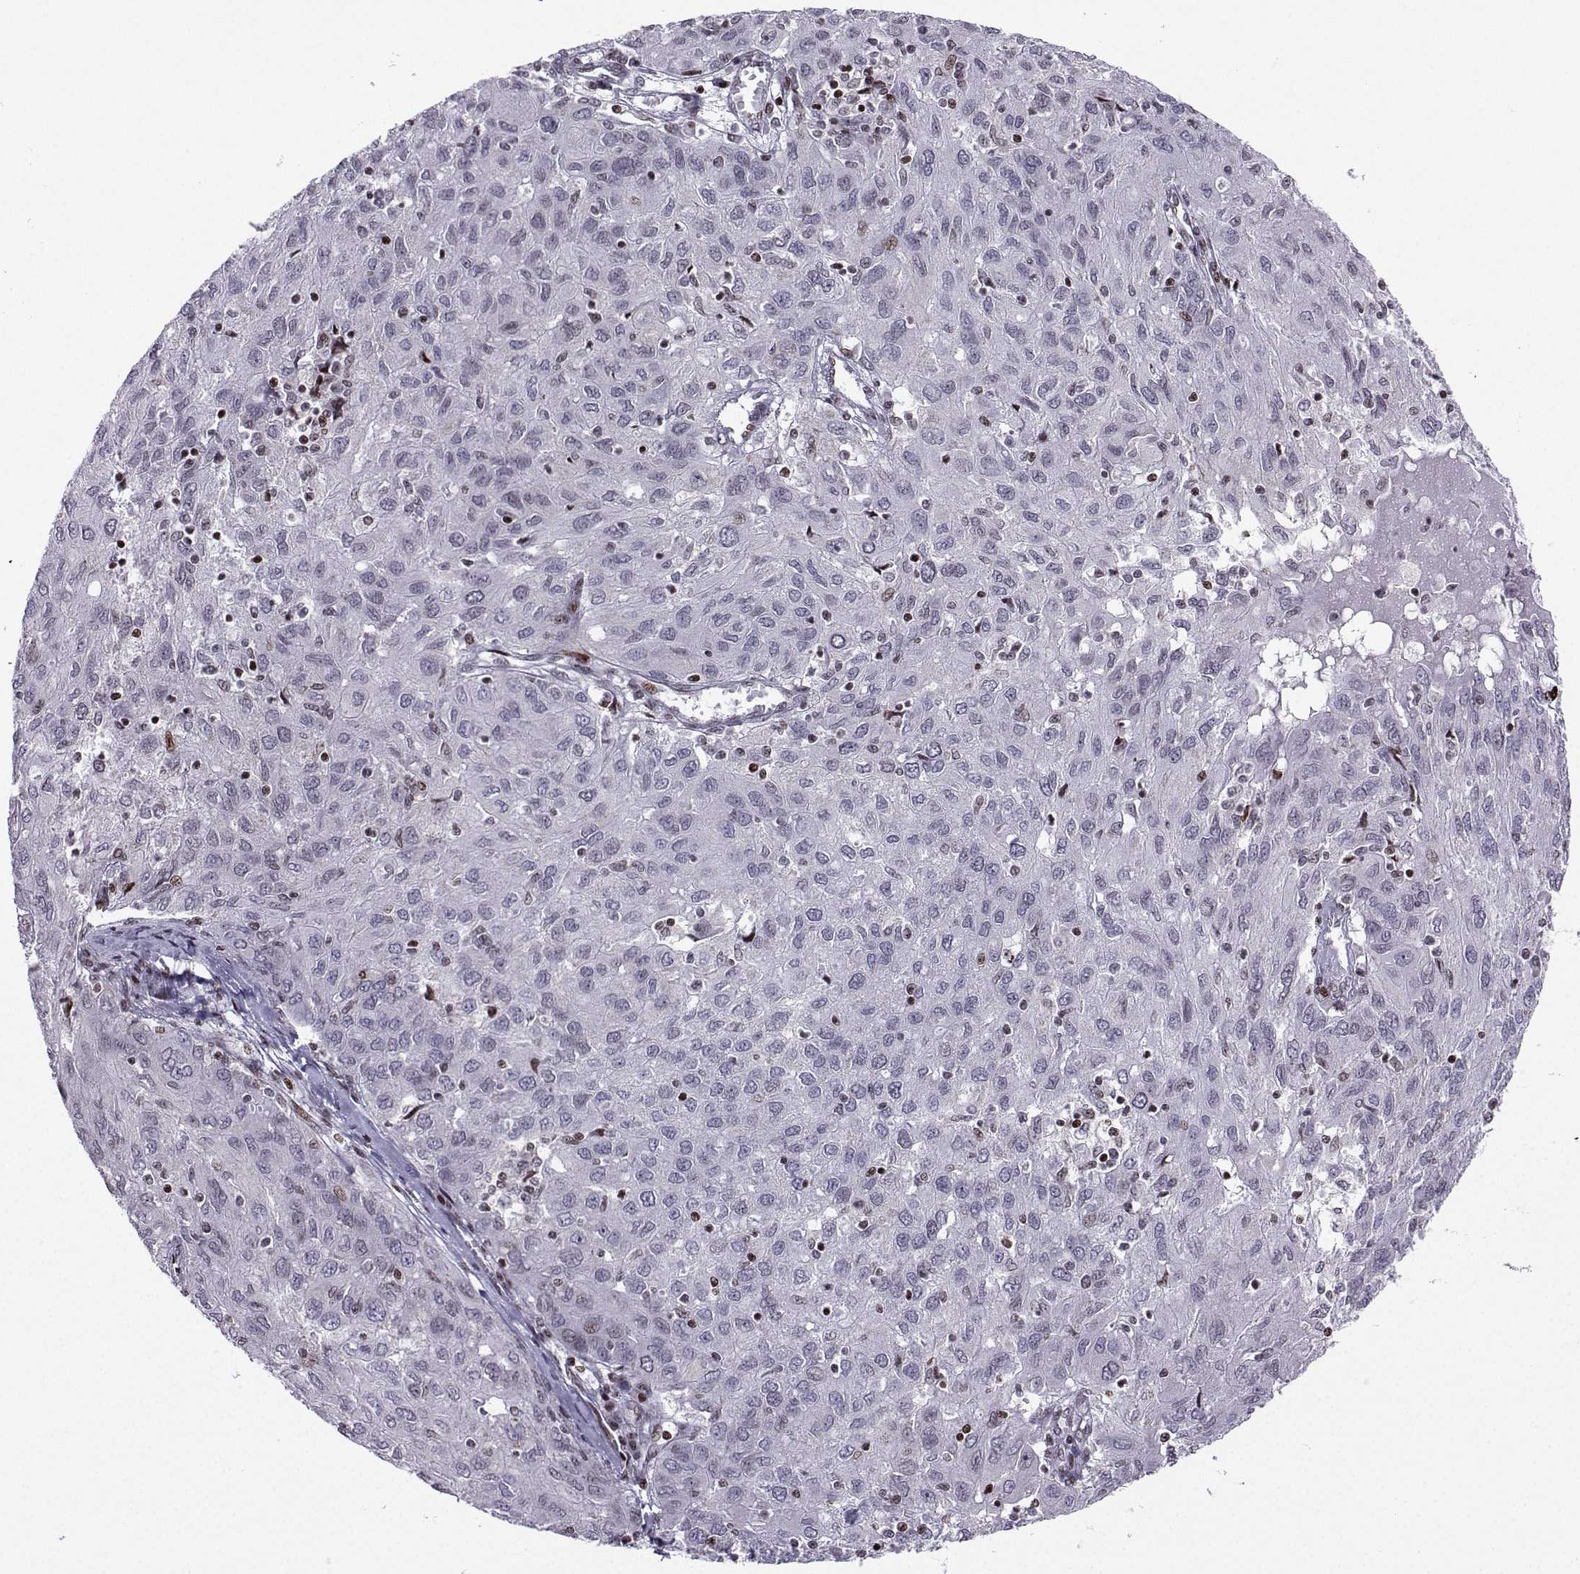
{"staining": {"intensity": "negative", "quantity": "none", "location": "none"}, "tissue": "ovarian cancer", "cell_type": "Tumor cells", "image_type": "cancer", "snomed": [{"axis": "morphology", "description": "Carcinoma, endometroid"}, {"axis": "topography", "description": "Ovary"}], "caption": "Human ovarian endometroid carcinoma stained for a protein using immunohistochemistry (IHC) displays no expression in tumor cells.", "gene": "ZNF19", "patient": {"sex": "female", "age": 50}}